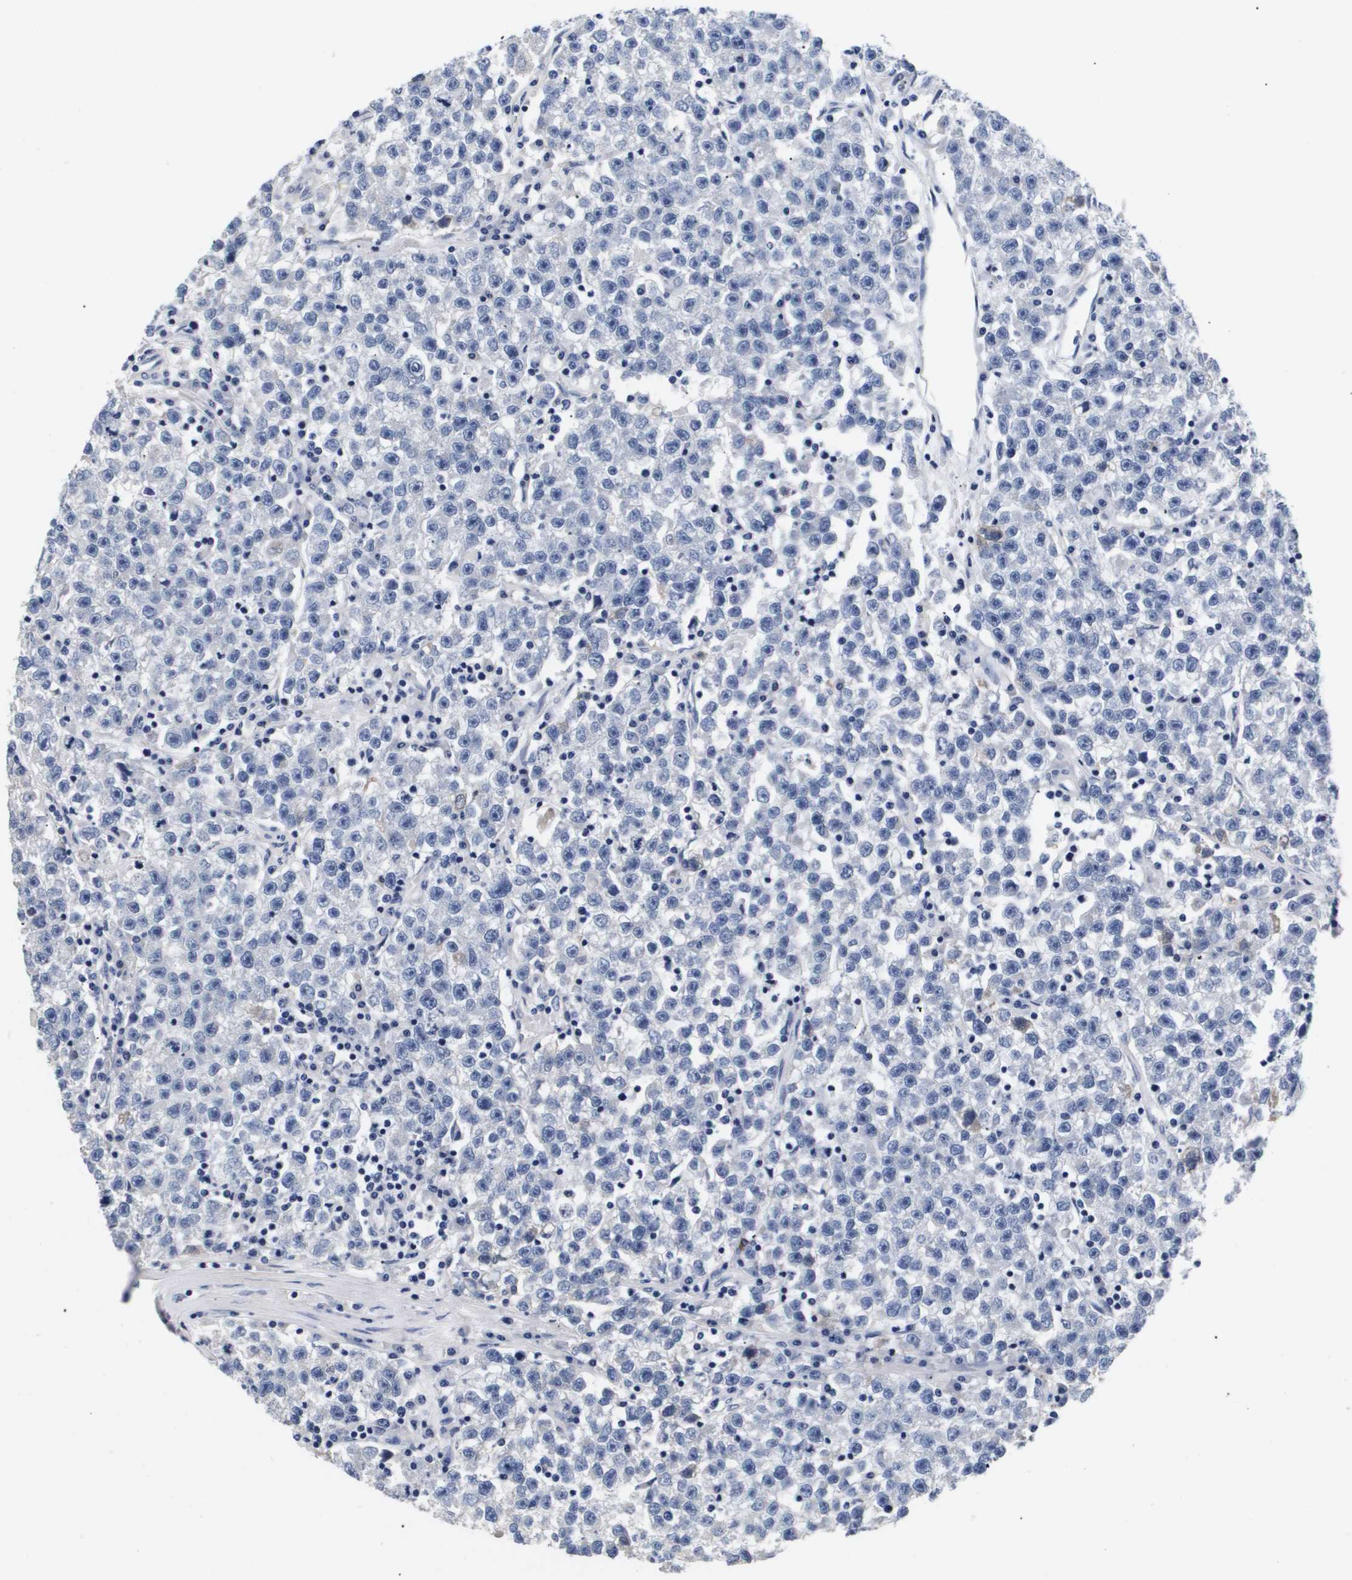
{"staining": {"intensity": "negative", "quantity": "none", "location": "none"}, "tissue": "testis cancer", "cell_type": "Tumor cells", "image_type": "cancer", "snomed": [{"axis": "morphology", "description": "Seminoma, NOS"}, {"axis": "topography", "description": "Testis"}], "caption": "High power microscopy histopathology image of an immunohistochemistry (IHC) photomicrograph of seminoma (testis), revealing no significant staining in tumor cells.", "gene": "ATP6V0A4", "patient": {"sex": "male", "age": 22}}